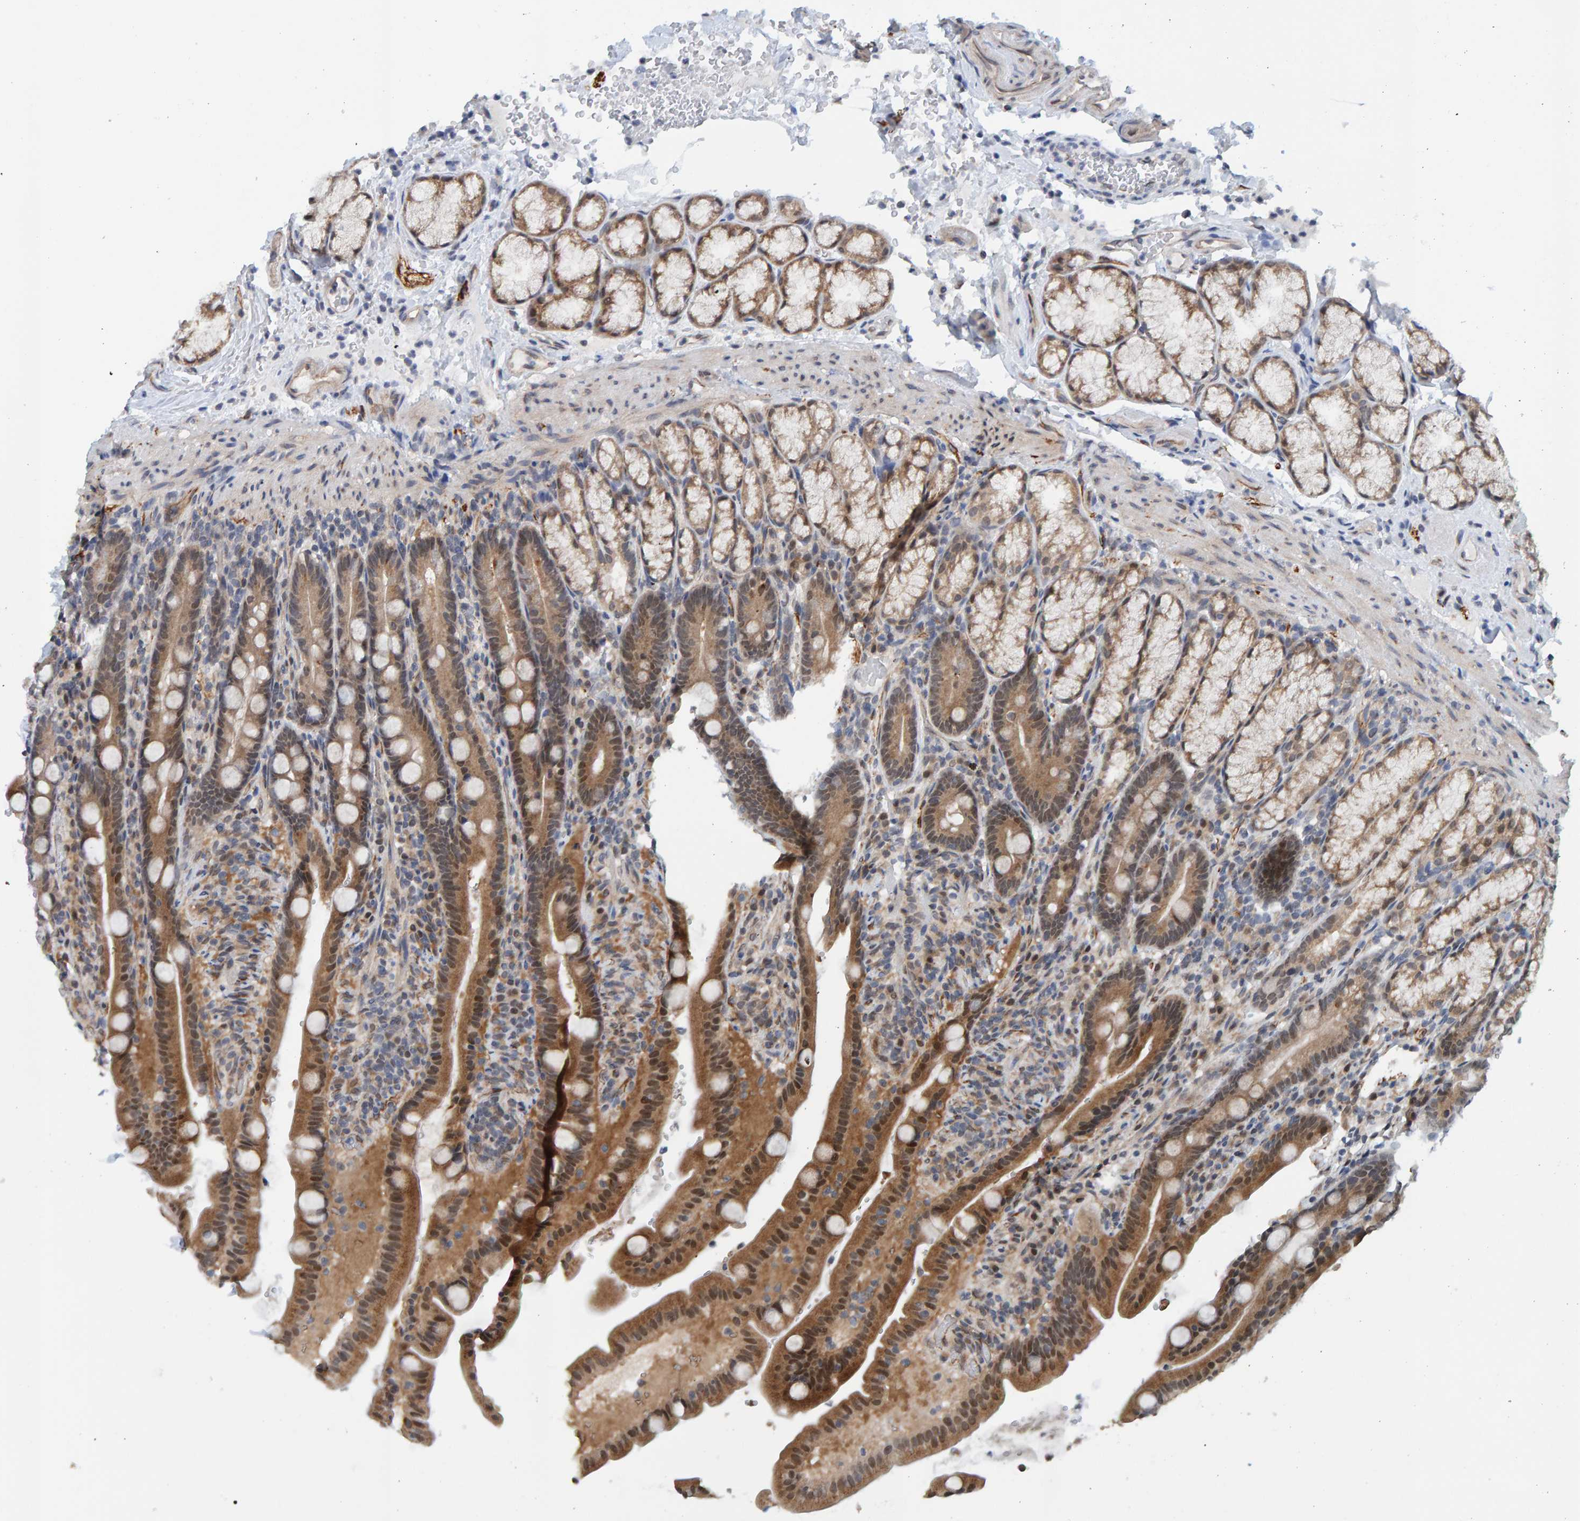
{"staining": {"intensity": "moderate", "quantity": "25%-75%", "location": "cytoplasmic/membranous,nuclear"}, "tissue": "duodenum", "cell_type": "Glandular cells", "image_type": "normal", "snomed": [{"axis": "morphology", "description": "Normal tissue, NOS"}, {"axis": "topography", "description": "Duodenum"}], "caption": "IHC image of normal human duodenum stained for a protein (brown), which shows medium levels of moderate cytoplasmic/membranous,nuclear positivity in about 25%-75% of glandular cells.", "gene": "SCRN2", "patient": {"sex": "male", "age": 54}}